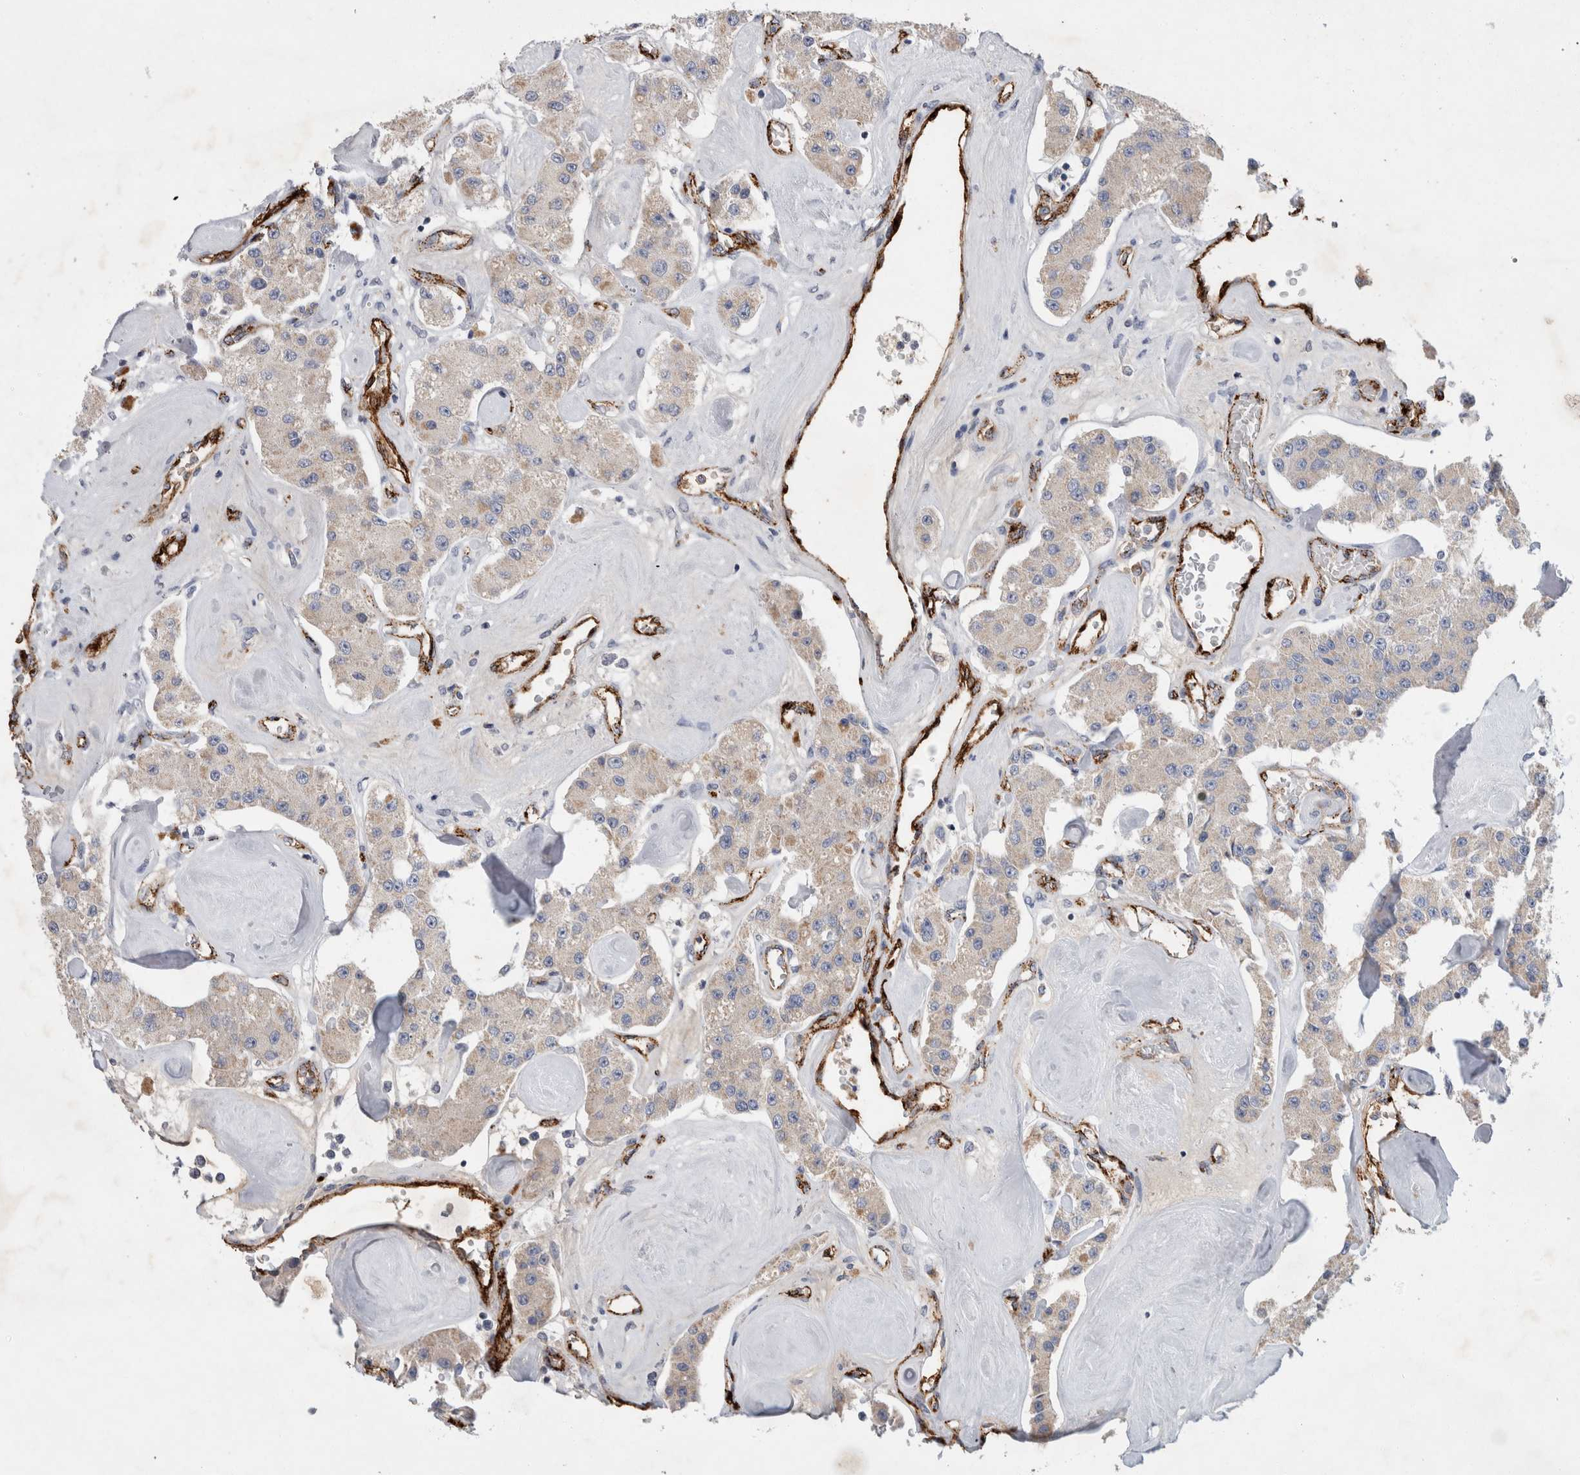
{"staining": {"intensity": "weak", "quantity": "<25%", "location": "cytoplasmic/membranous"}, "tissue": "carcinoid", "cell_type": "Tumor cells", "image_type": "cancer", "snomed": [{"axis": "morphology", "description": "Carcinoid, malignant, NOS"}, {"axis": "topography", "description": "Pancreas"}], "caption": "High magnification brightfield microscopy of carcinoid stained with DAB (3,3'-diaminobenzidine) (brown) and counterstained with hematoxylin (blue): tumor cells show no significant staining. The staining is performed using DAB (3,3'-diaminobenzidine) brown chromogen with nuclei counter-stained in using hematoxylin.", "gene": "IARS2", "patient": {"sex": "male", "age": 41}}